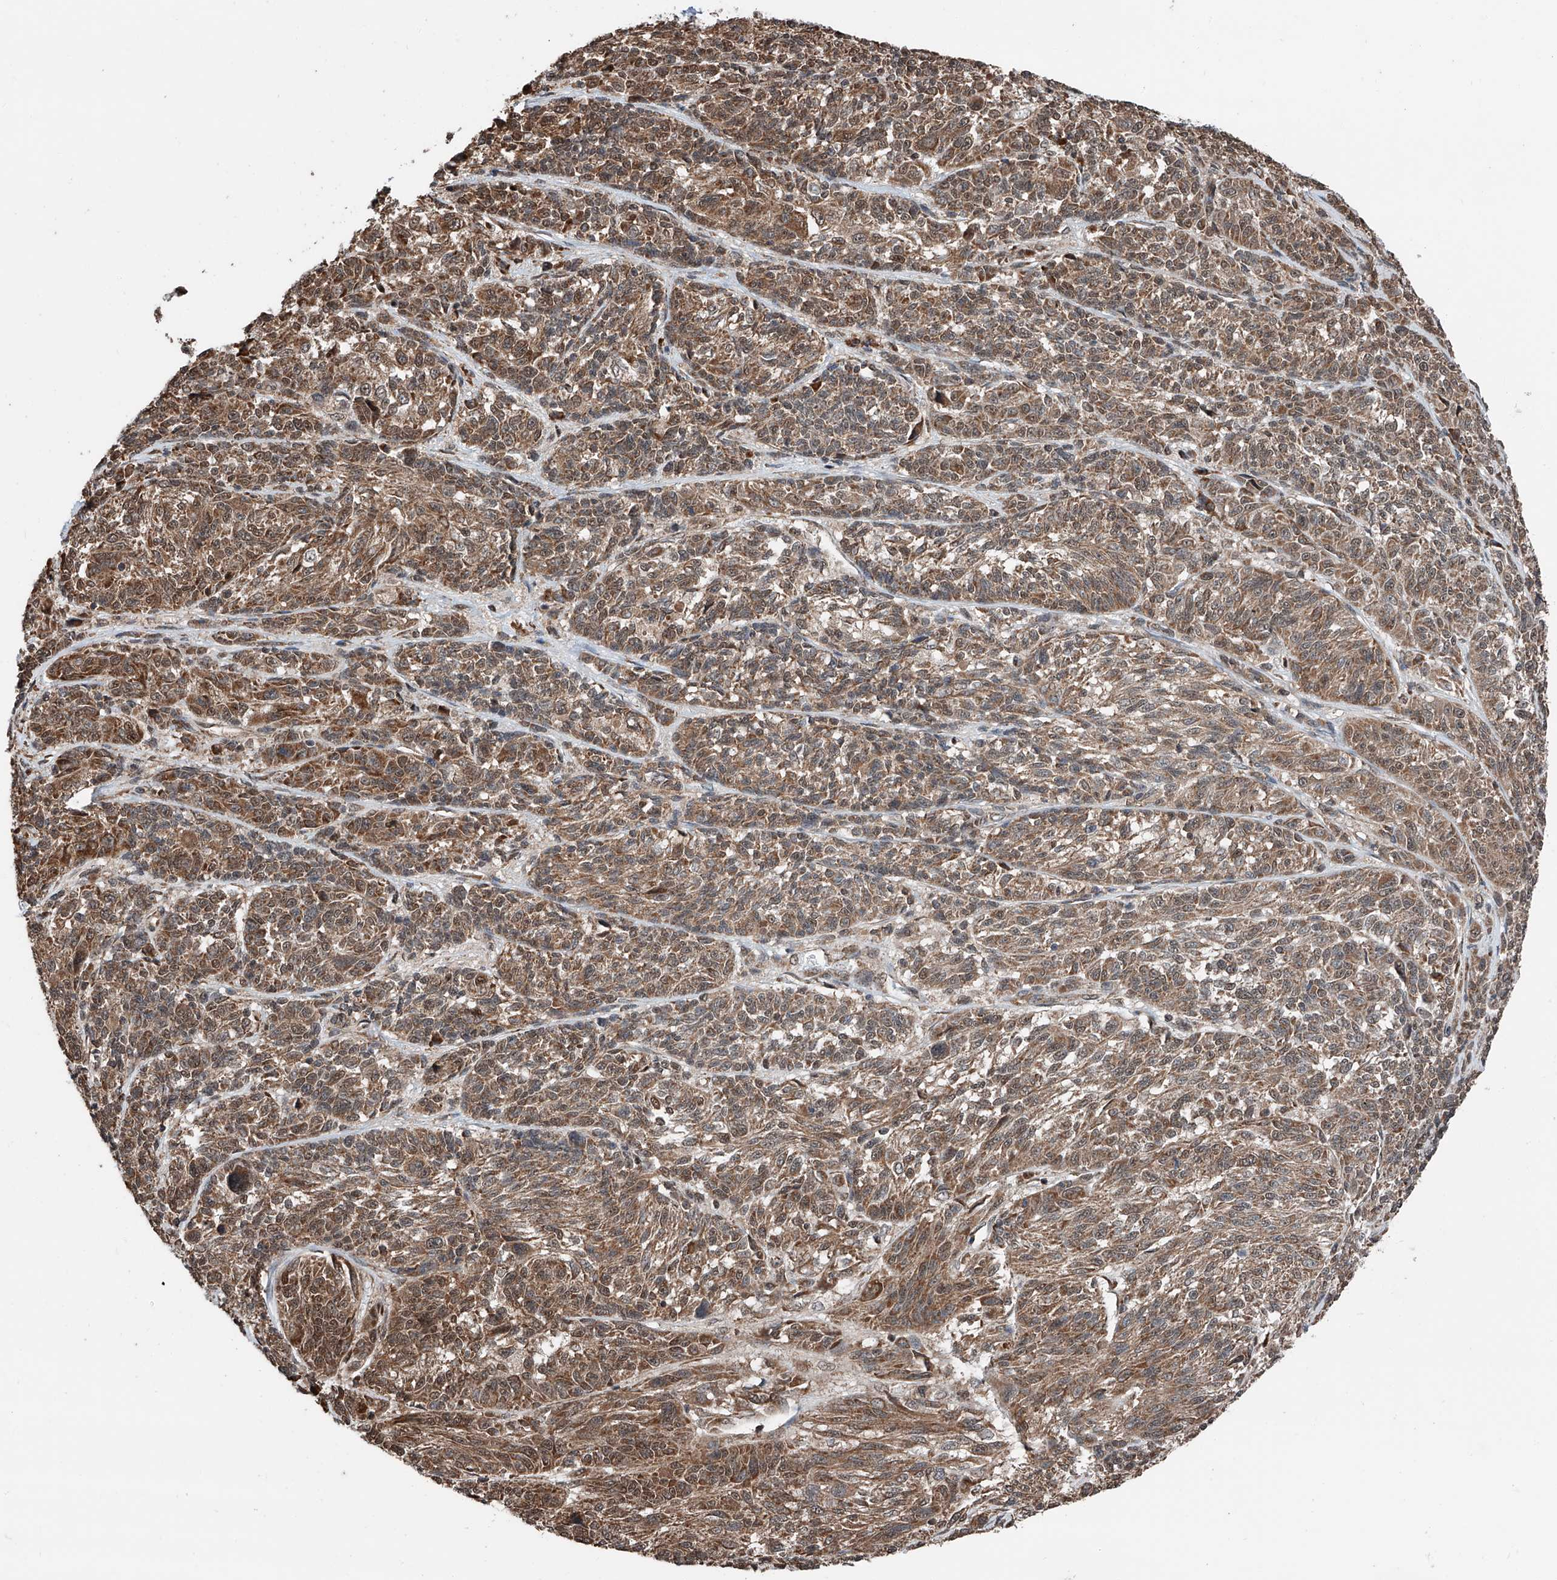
{"staining": {"intensity": "moderate", "quantity": ">75%", "location": "cytoplasmic/membranous"}, "tissue": "melanoma", "cell_type": "Tumor cells", "image_type": "cancer", "snomed": [{"axis": "morphology", "description": "Malignant melanoma, NOS"}, {"axis": "topography", "description": "Skin"}], "caption": "High-magnification brightfield microscopy of melanoma stained with DAB (3,3'-diaminobenzidine) (brown) and counterstained with hematoxylin (blue). tumor cells exhibit moderate cytoplasmic/membranous staining is present in approximately>75% of cells. Immunohistochemistry stains the protein in brown and the nuclei are stained blue.", "gene": "ZNF445", "patient": {"sex": "male", "age": 53}}